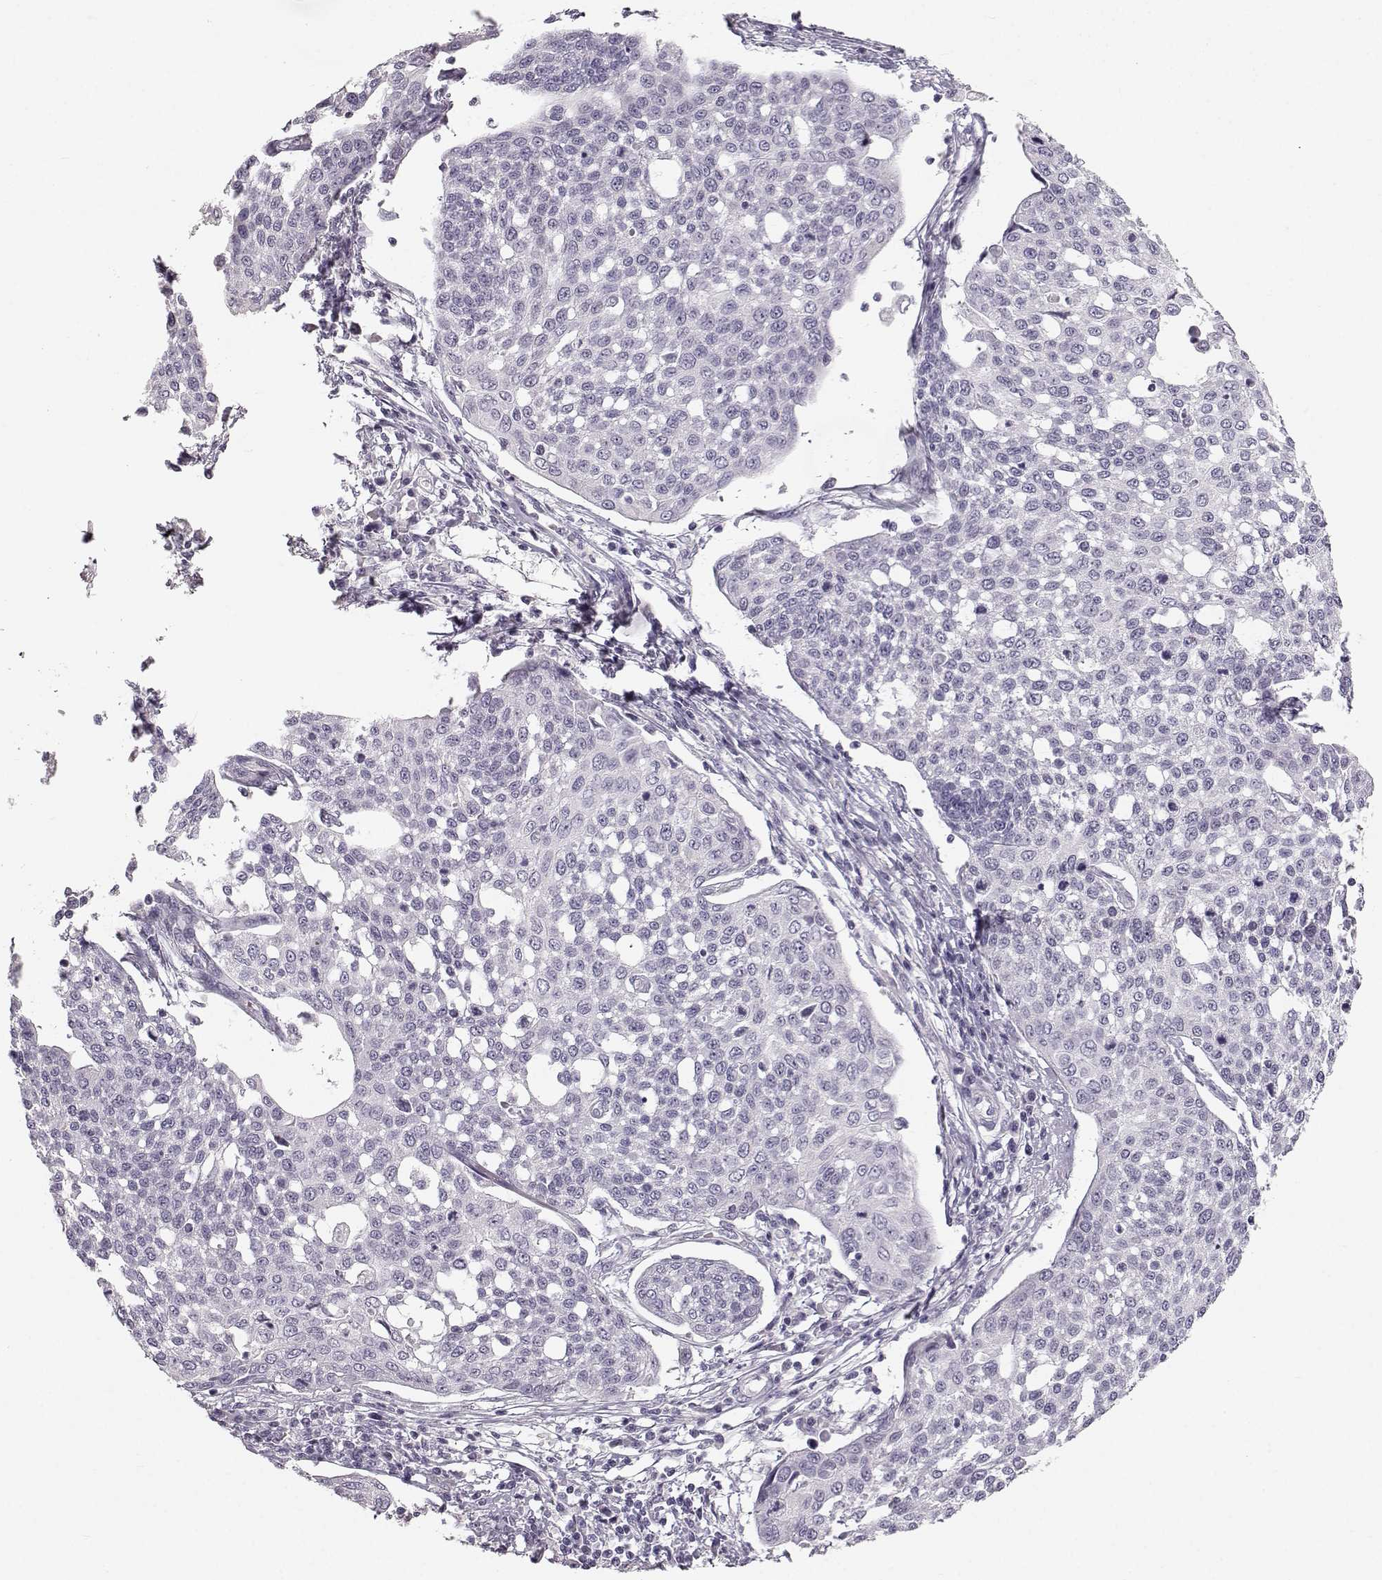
{"staining": {"intensity": "negative", "quantity": "none", "location": "none"}, "tissue": "cervical cancer", "cell_type": "Tumor cells", "image_type": "cancer", "snomed": [{"axis": "morphology", "description": "Squamous cell carcinoma, NOS"}, {"axis": "topography", "description": "Cervix"}], "caption": "High power microscopy micrograph of an IHC image of cervical cancer (squamous cell carcinoma), revealing no significant staining in tumor cells.", "gene": "OIP5", "patient": {"sex": "female", "age": 34}}